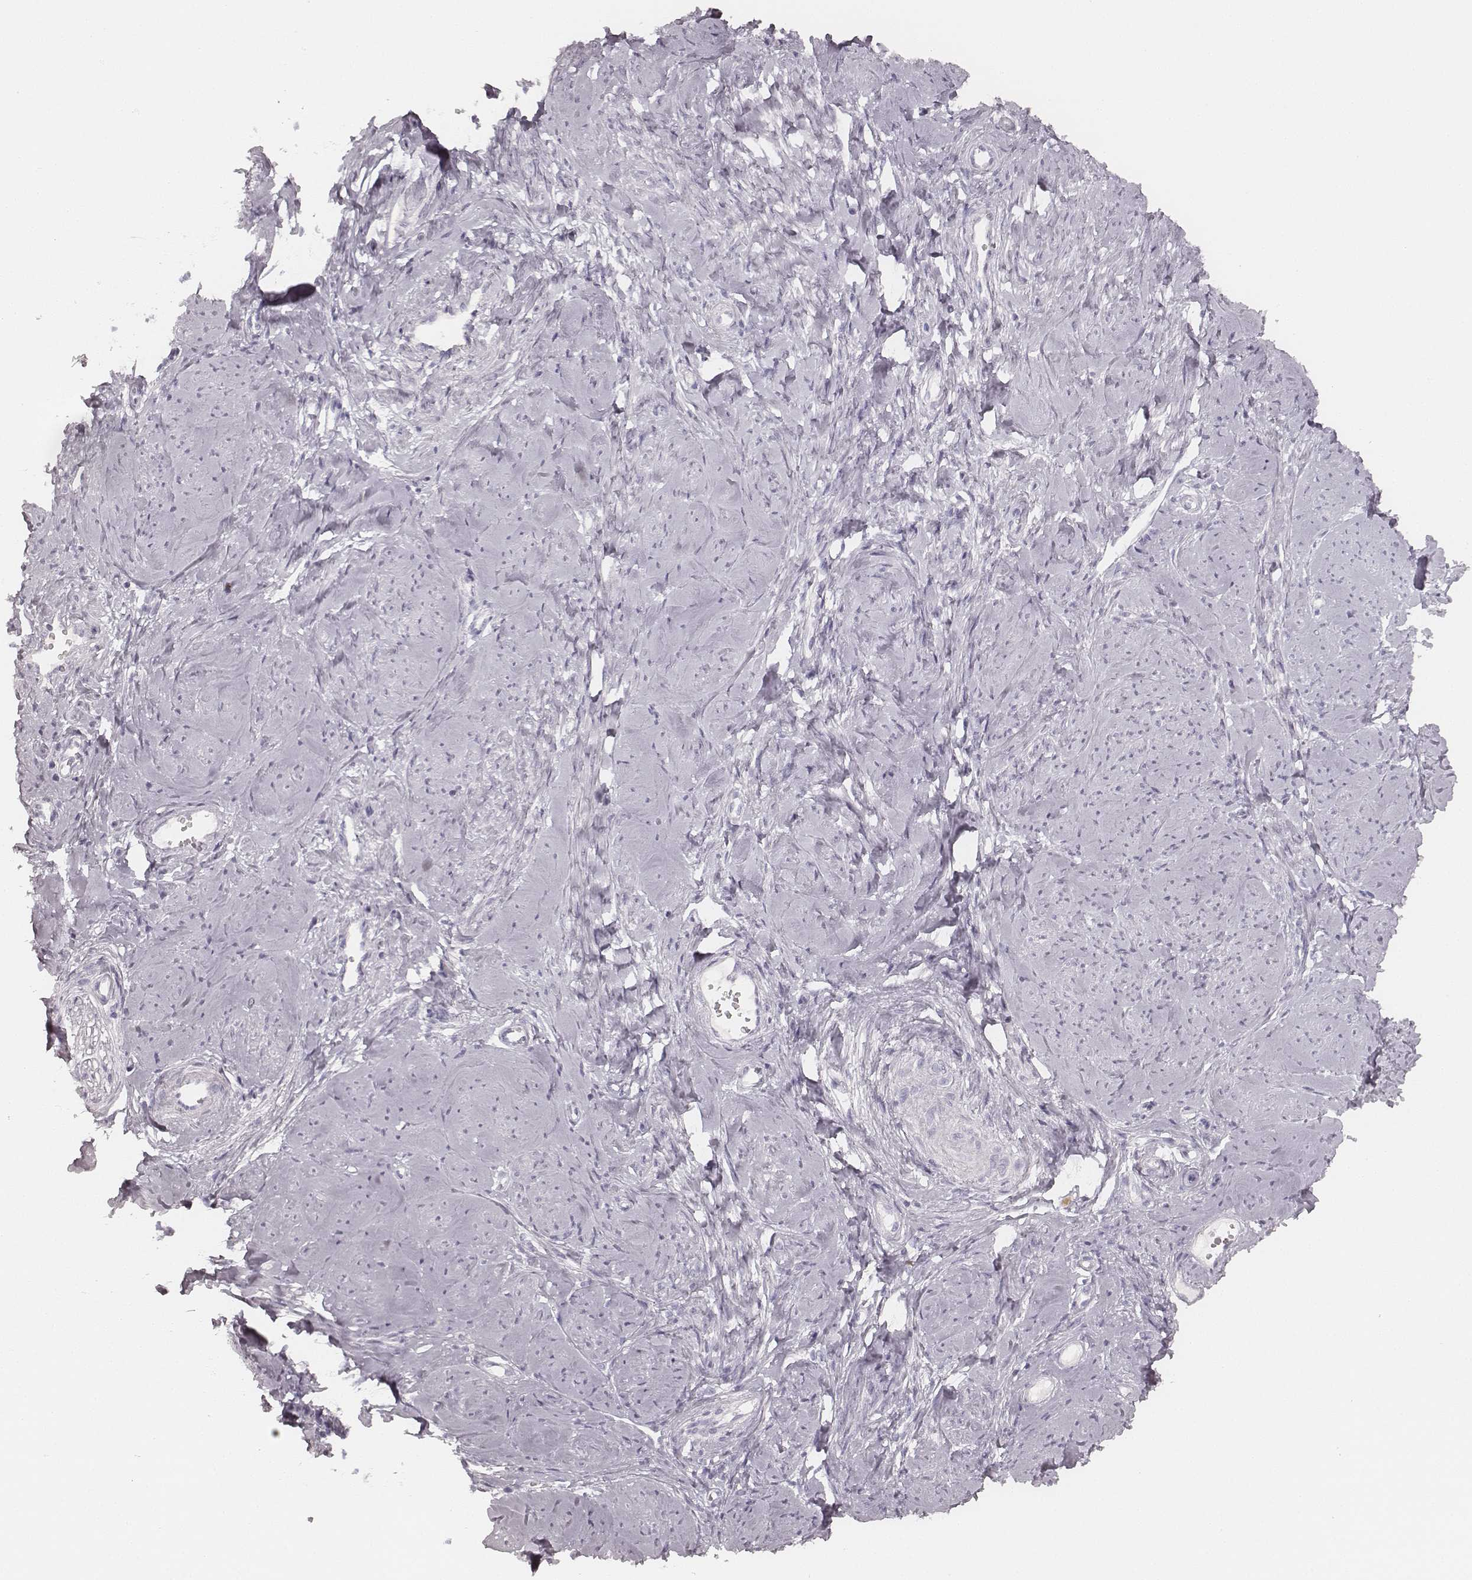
{"staining": {"intensity": "negative", "quantity": "none", "location": "none"}, "tissue": "smooth muscle", "cell_type": "Smooth muscle cells", "image_type": "normal", "snomed": [{"axis": "morphology", "description": "Normal tissue, NOS"}, {"axis": "topography", "description": "Smooth muscle"}], "caption": "Immunohistochemistry (IHC) histopathology image of normal smooth muscle: human smooth muscle stained with DAB exhibits no significant protein staining in smooth muscle cells. (DAB immunohistochemistry (IHC) visualized using brightfield microscopy, high magnification).", "gene": "KRT72", "patient": {"sex": "female", "age": 48}}